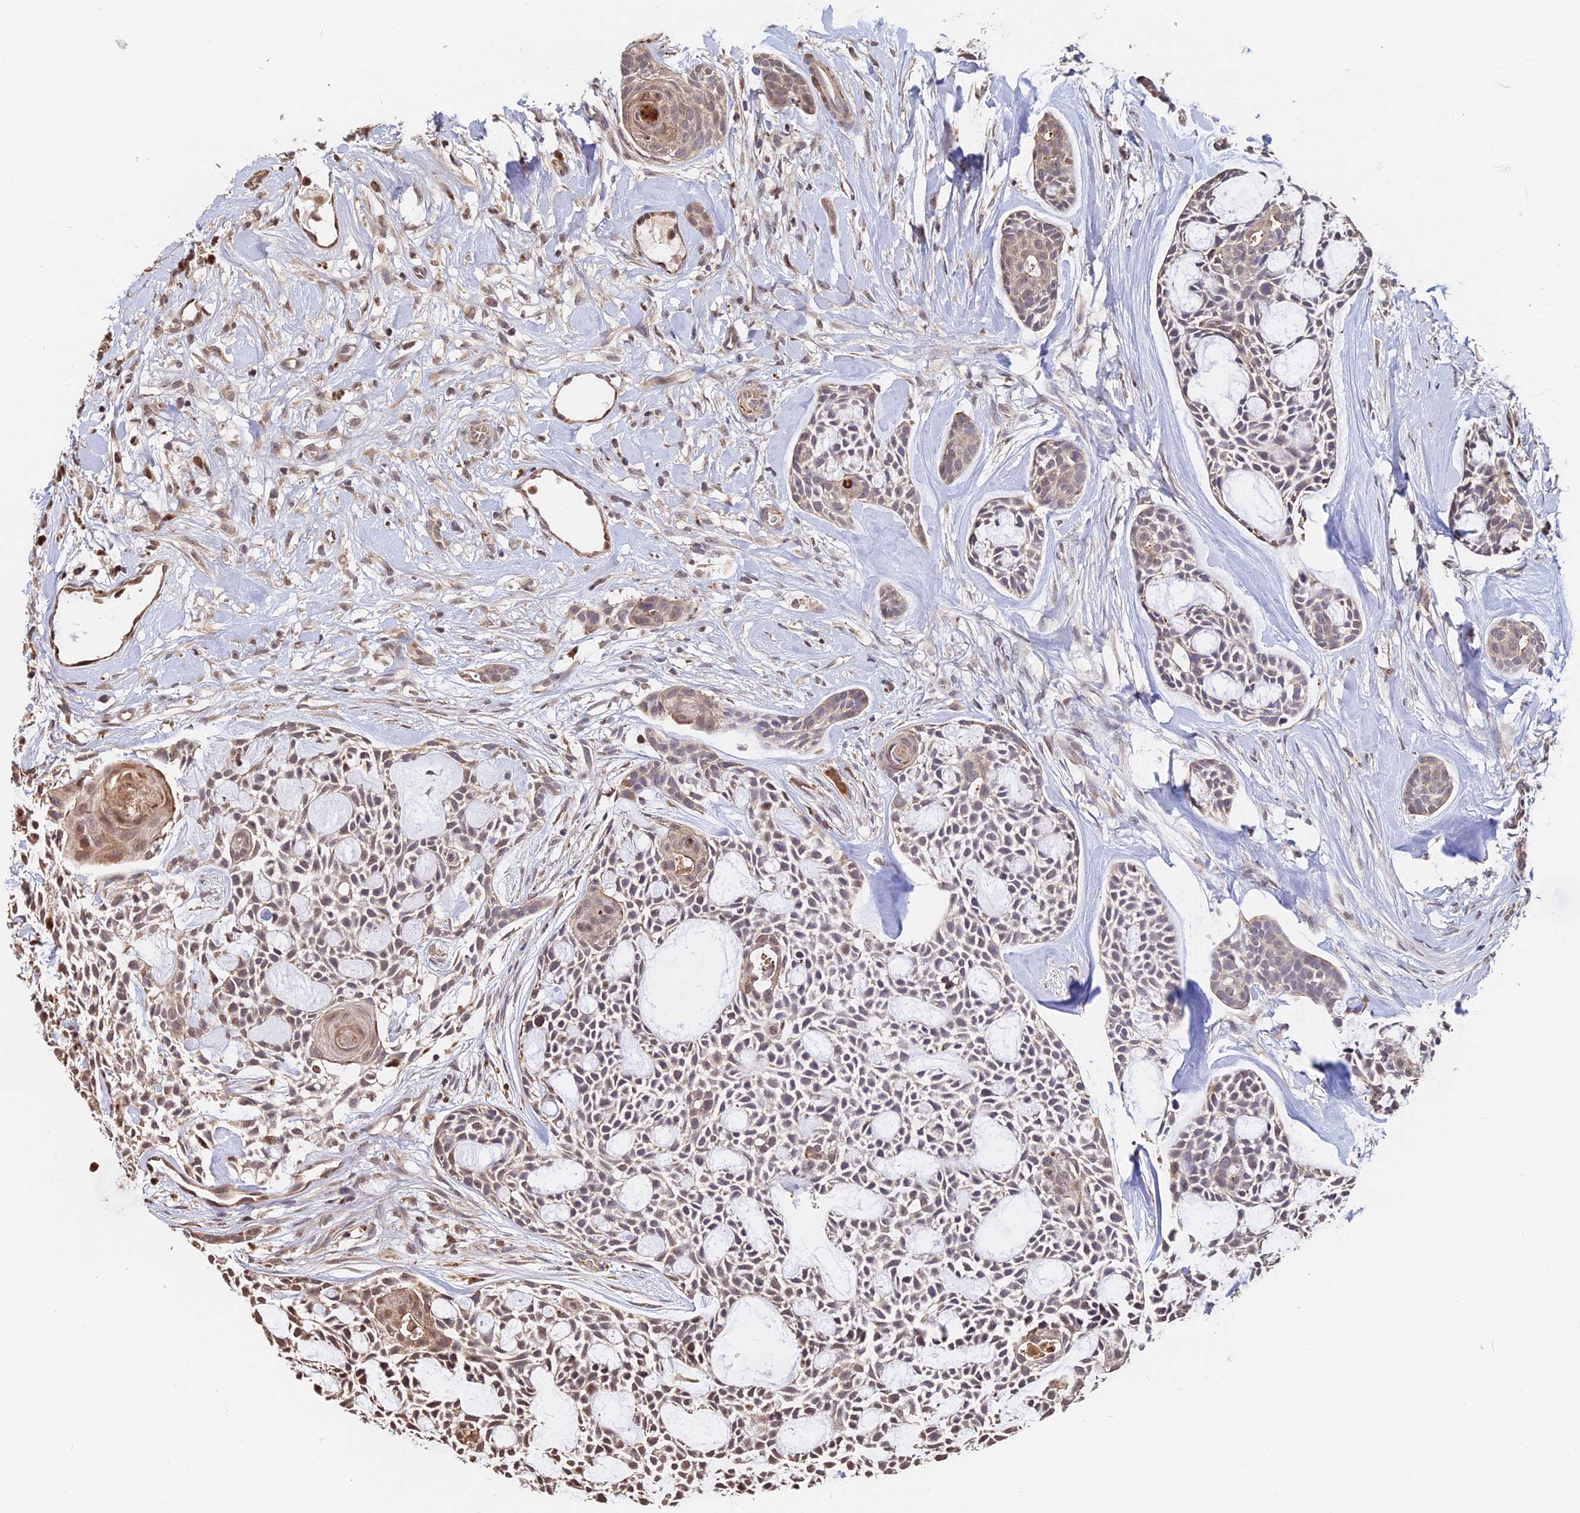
{"staining": {"intensity": "weak", "quantity": ">75%", "location": "cytoplasmic/membranous"}, "tissue": "head and neck cancer", "cell_type": "Tumor cells", "image_type": "cancer", "snomed": [{"axis": "morphology", "description": "Adenocarcinoma, NOS"}, {"axis": "topography", "description": "Subcutis"}, {"axis": "topography", "description": "Head-Neck"}], "caption": "Immunohistochemical staining of head and neck cancer reveals weak cytoplasmic/membranous protein expression in about >75% of tumor cells. (DAB = brown stain, brightfield microscopy at high magnification).", "gene": "ACTR5", "patient": {"sex": "female", "age": 73}}